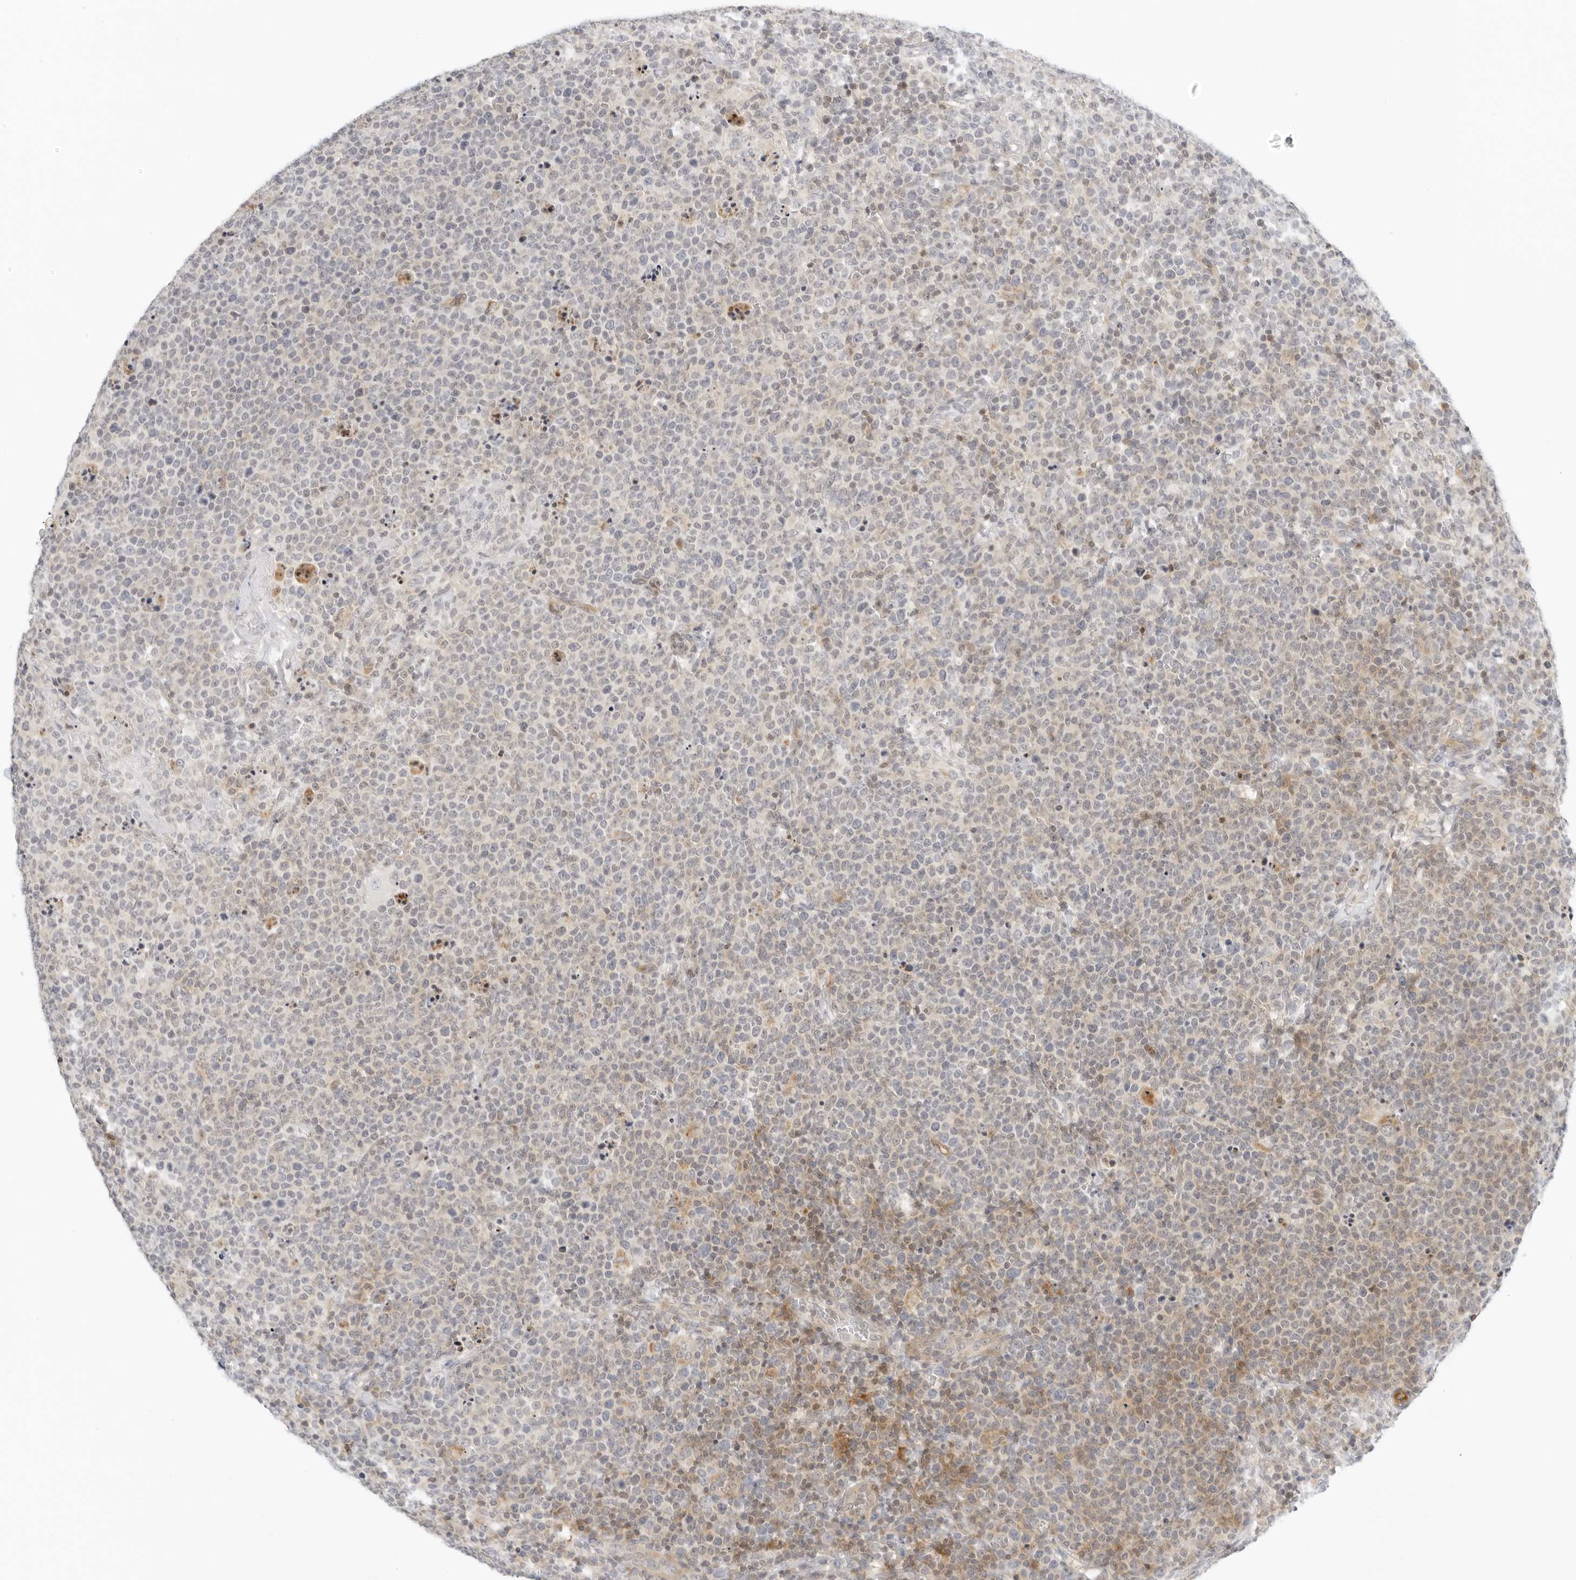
{"staining": {"intensity": "negative", "quantity": "none", "location": "none"}, "tissue": "lymphoma", "cell_type": "Tumor cells", "image_type": "cancer", "snomed": [{"axis": "morphology", "description": "Malignant lymphoma, non-Hodgkin's type, High grade"}, {"axis": "topography", "description": "Lymph node"}], "caption": "The immunohistochemistry (IHC) photomicrograph has no significant positivity in tumor cells of lymphoma tissue. (DAB IHC, high magnification).", "gene": "OSCP1", "patient": {"sex": "male", "age": 61}}